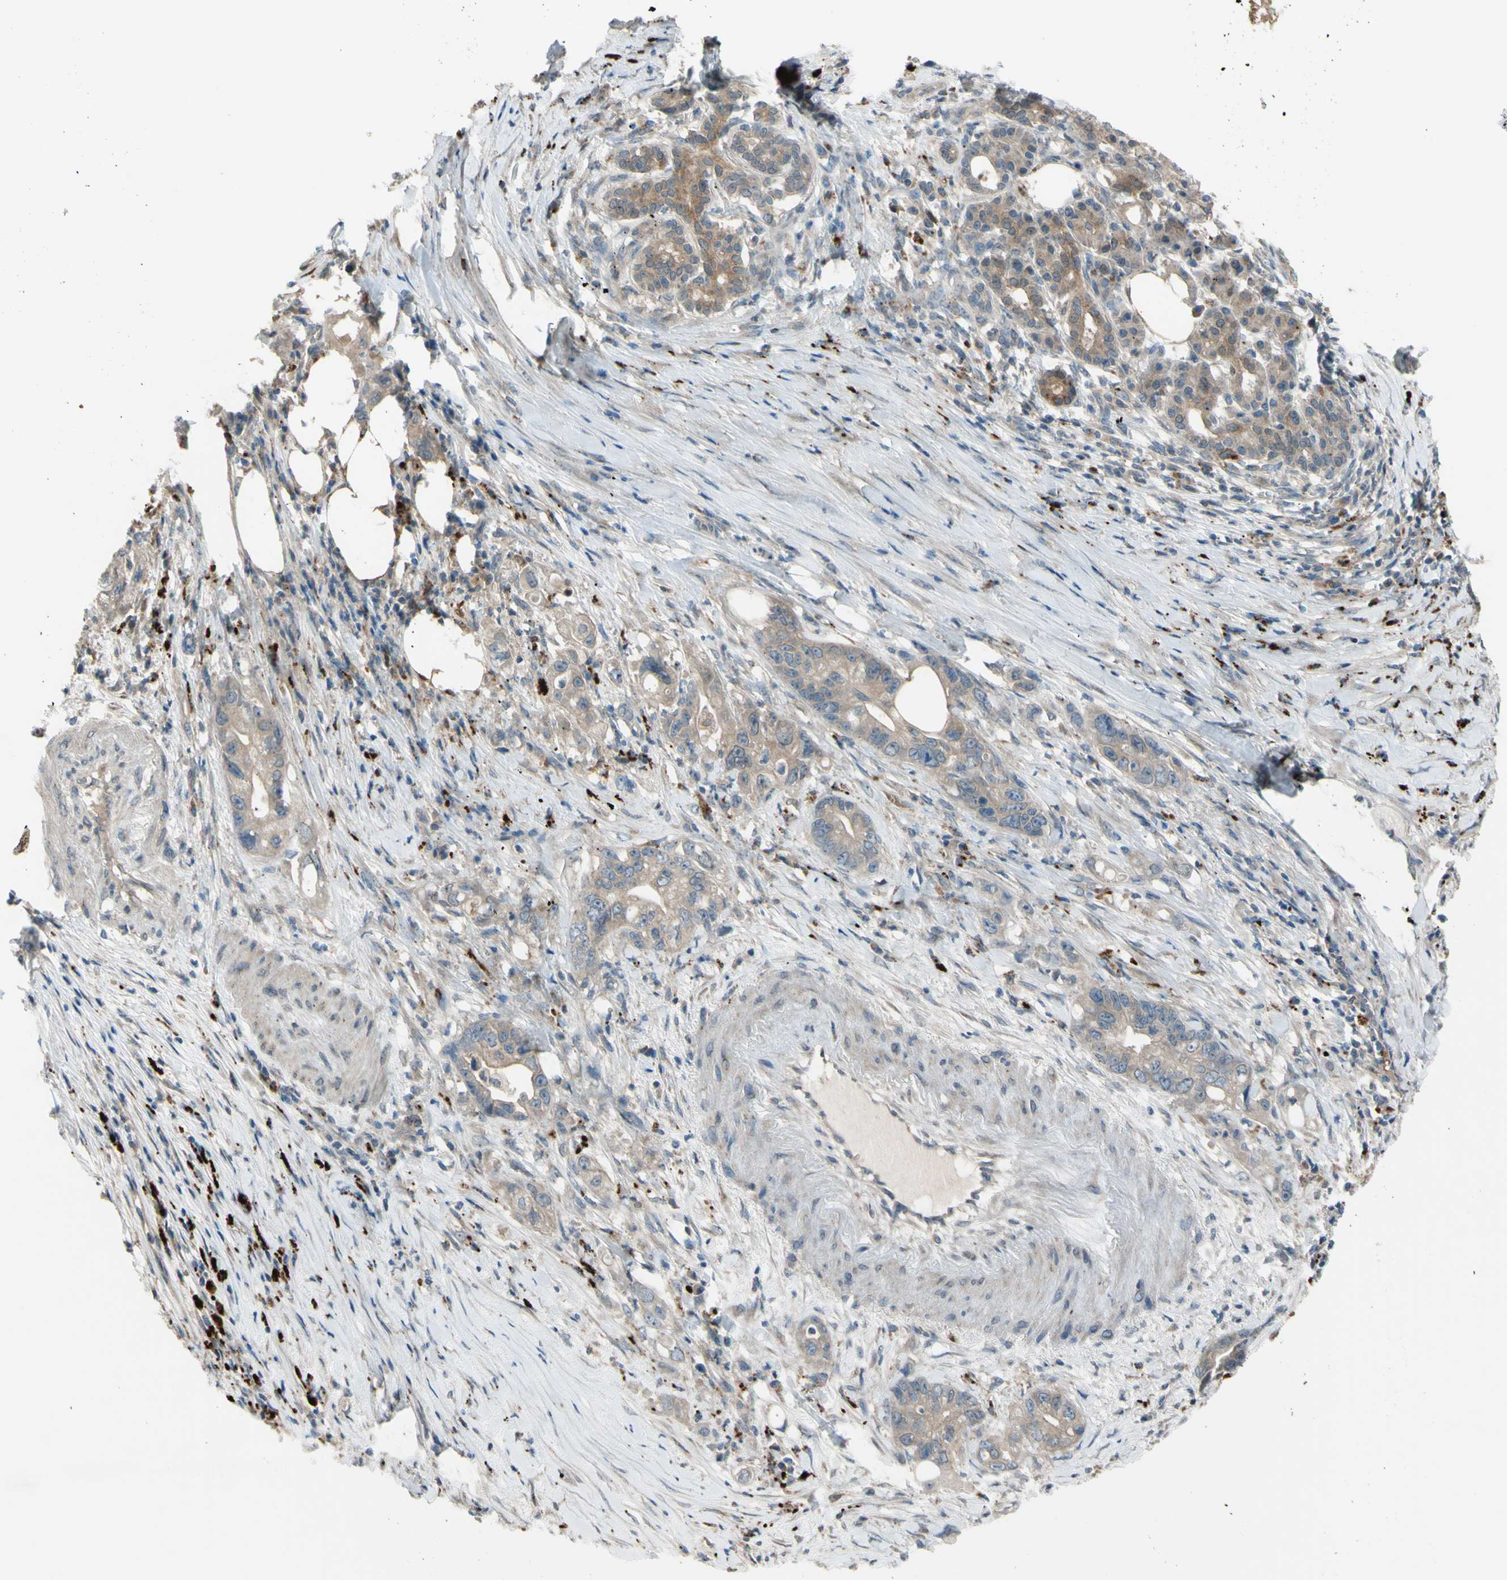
{"staining": {"intensity": "moderate", "quantity": ">75%", "location": "cytoplasmic/membranous"}, "tissue": "pancreatic cancer", "cell_type": "Tumor cells", "image_type": "cancer", "snomed": [{"axis": "morphology", "description": "Normal tissue, NOS"}, {"axis": "topography", "description": "Pancreas"}], "caption": "IHC photomicrograph of neoplastic tissue: human pancreatic cancer stained using IHC exhibits medium levels of moderate protein expression localized specifically in the cytoplasmic/membranous of tumor cells, appearing as a cytoplasmic/membranous brown color.", "gene": "AFP", "patient": {"sex": "male", "age": 42}}